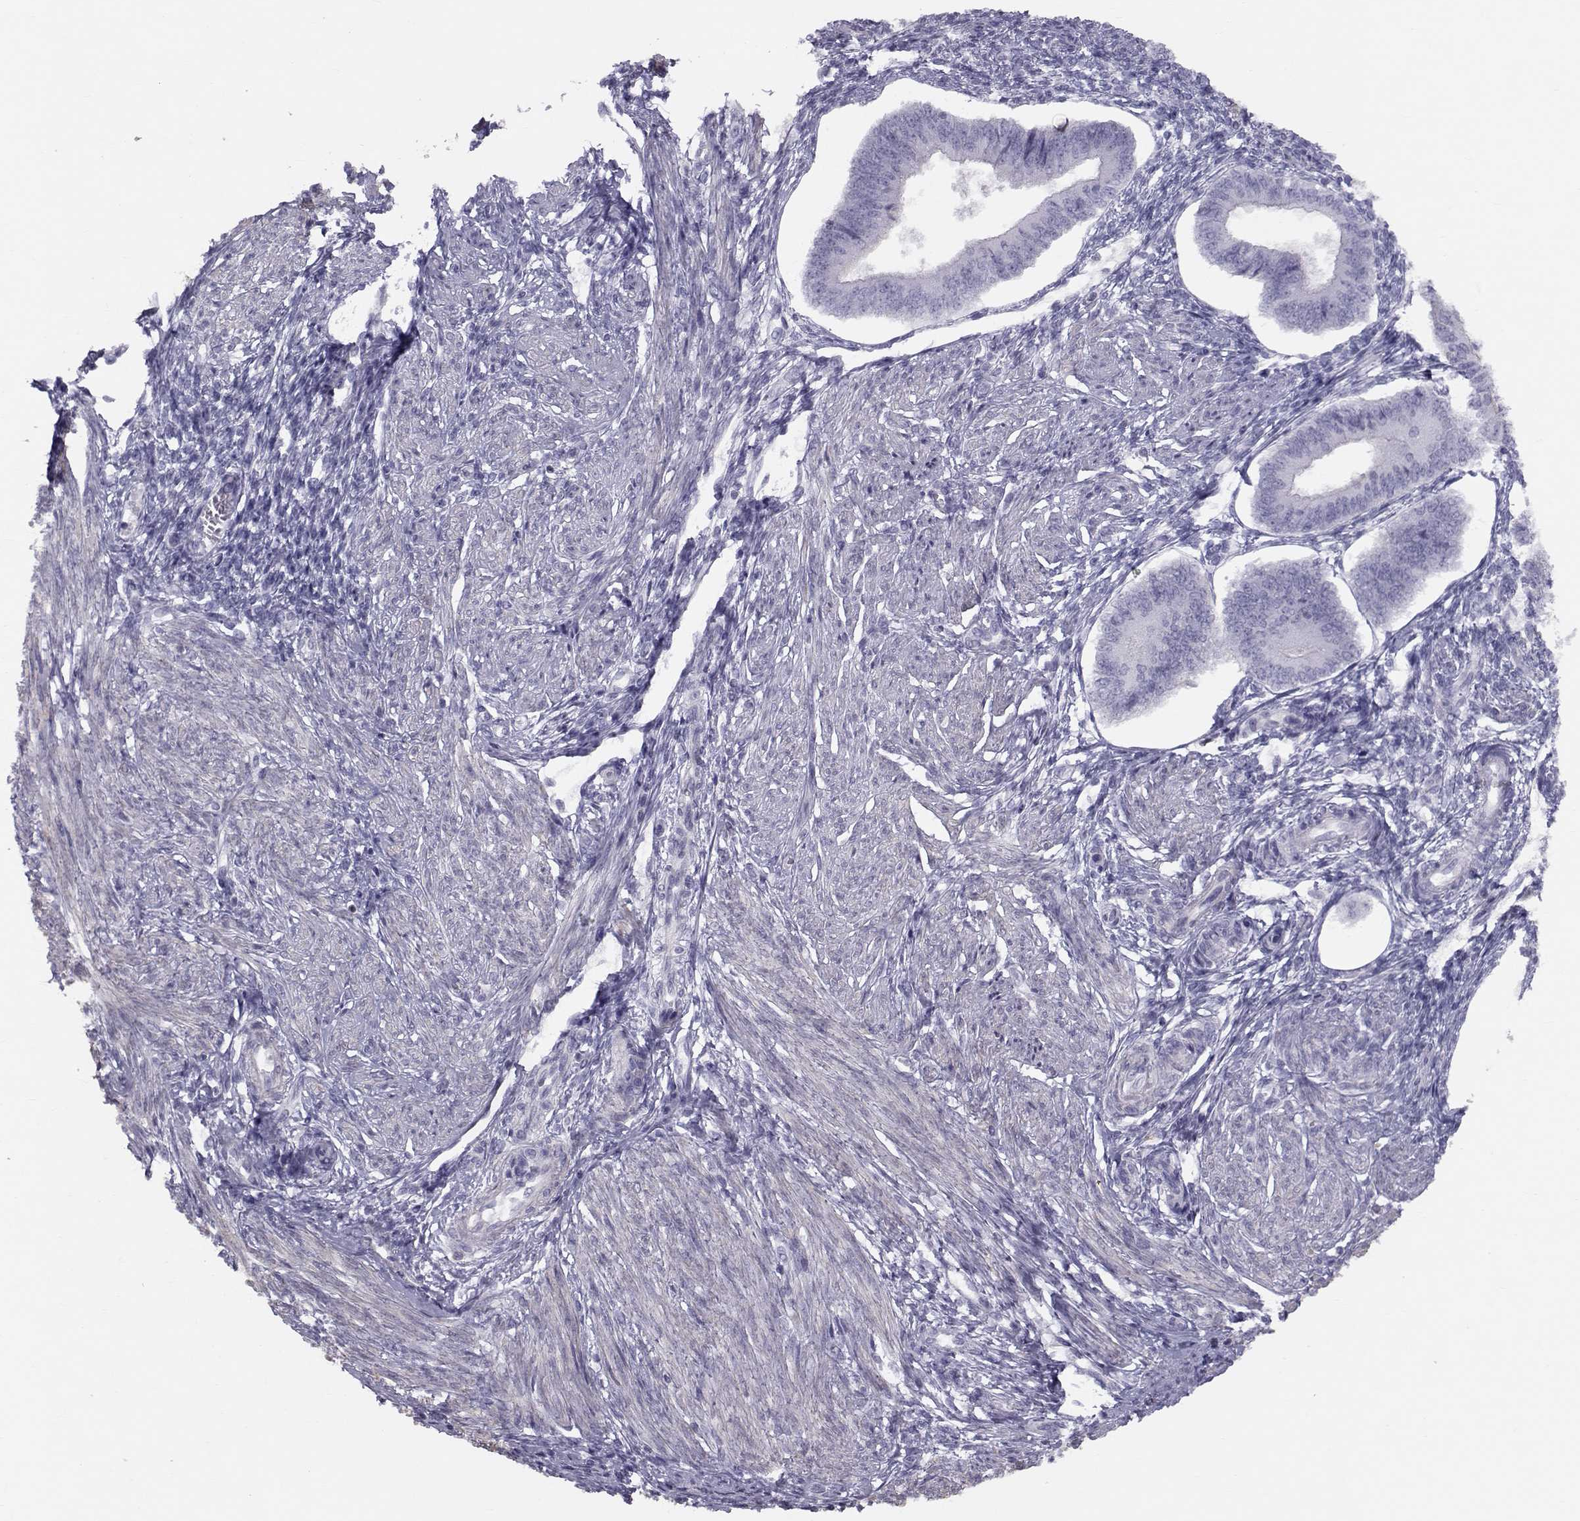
{"staining": {"intensity": "negative", "quantity": "none", "location": "none"}, "tissue": "endometrium", "cell_type": "Cells in endometrial stroma", "image_type": "normal", "snomed": [{"axis": "morphology", "description": "Normal tissue, NOS"}, {"axis": "topography", "description": "Endometrium"}], "caption": "Immunohistochemistry (IHC) of benign human endometrium reveals no positivity in cells in endometrial stroma.", "gene": "GARIN3", "patient": {"sex": "female", "age": 42}}